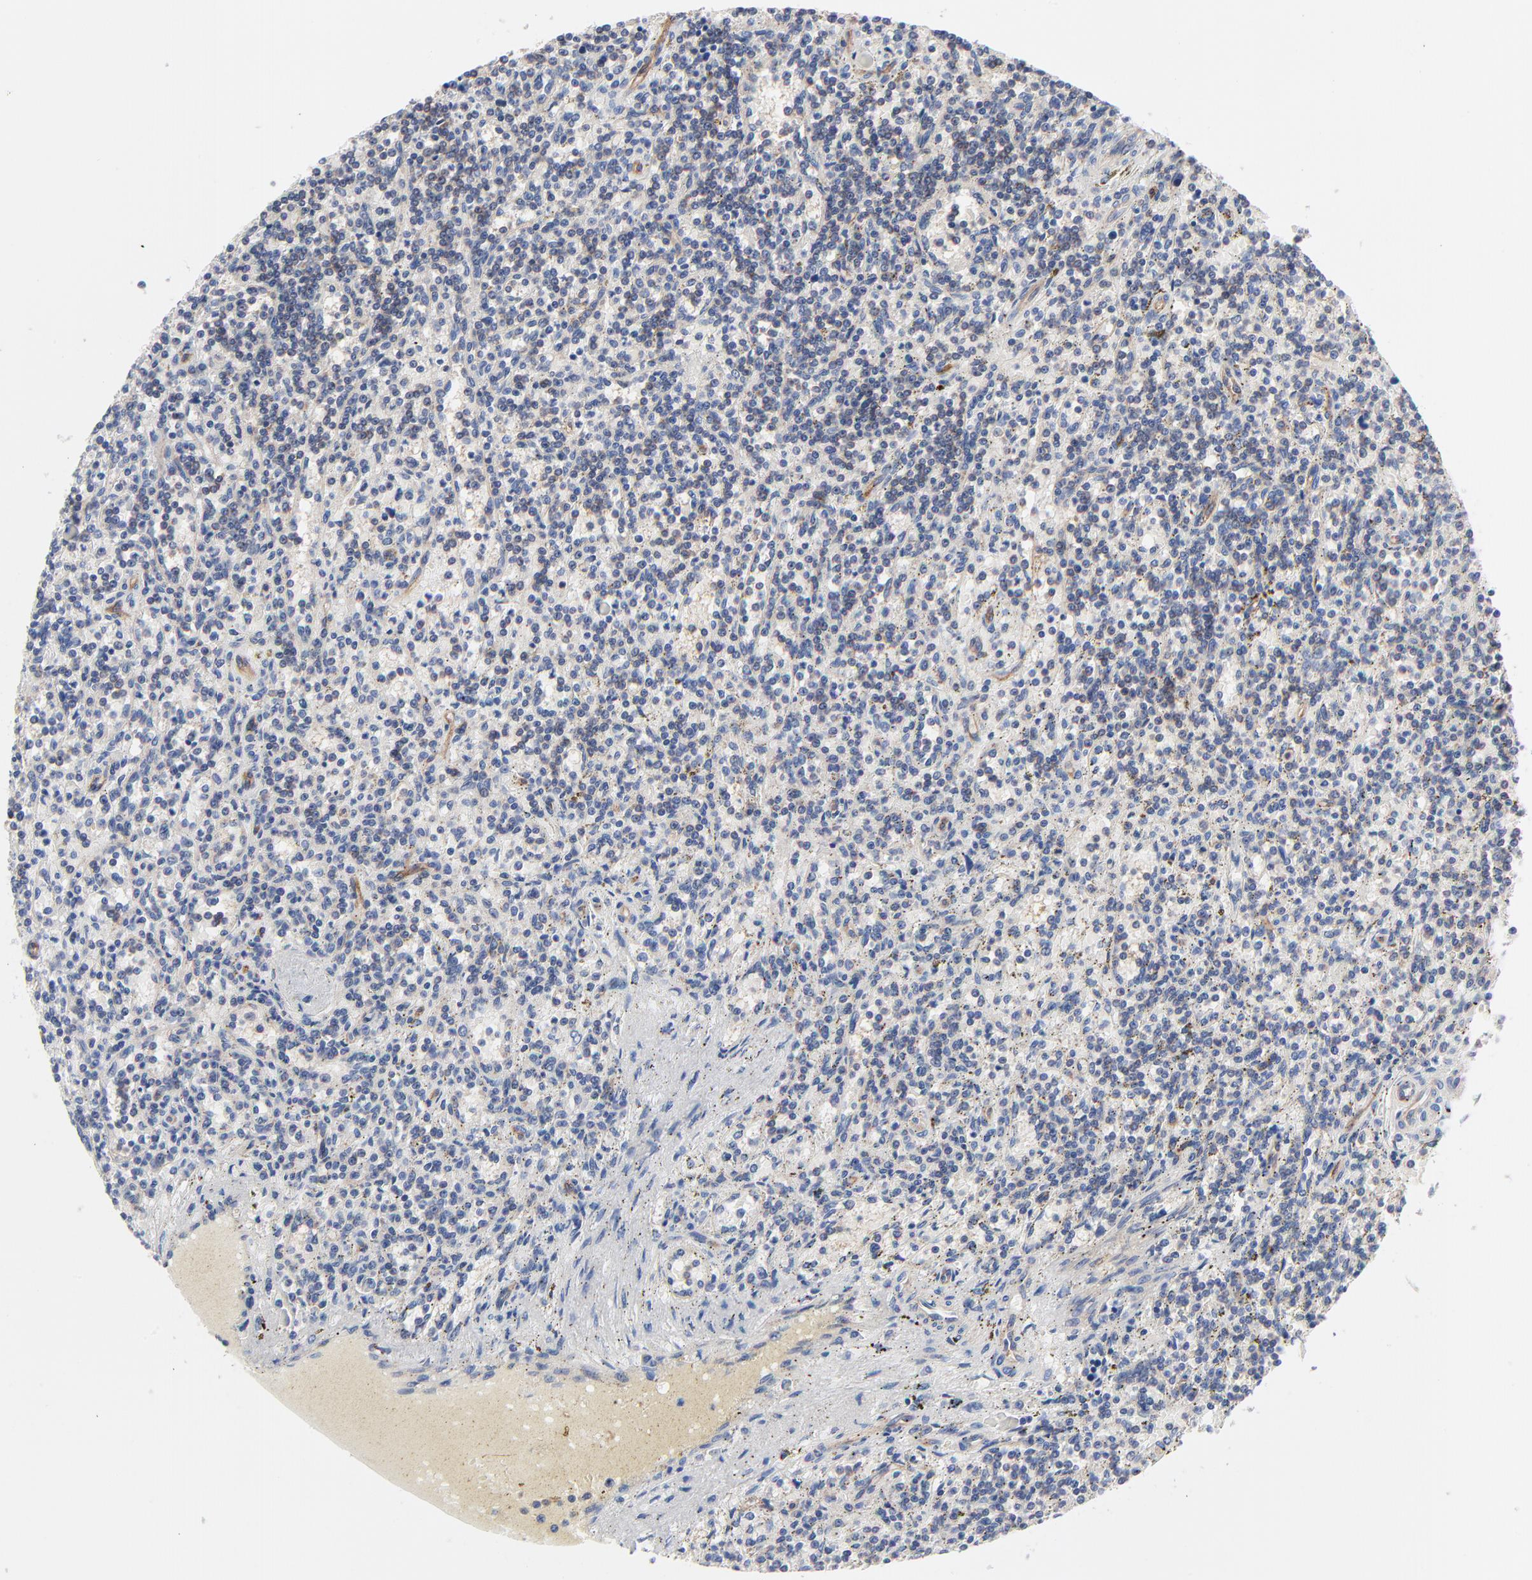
{"staining": {"intensity": "negative", "quantity": "none", "location": "none"}, "tissue": "lymphoma", "cell_type": "Tumor cells", "image_type": "cancer", "snomed": [{"axis": "morphology", "description": "Malignant lymphoma, non-Hodgkin's type, Low grade"}, {"axis": "topography", "description": "Spleen"}], "caption": "Immunohistochemistry micrograph of human lymphoma stained for a protein (brown), which reveals no expression in tumor cells.", "gene": "CD2AP", "patient": {"sex": "male", "age": 73}}